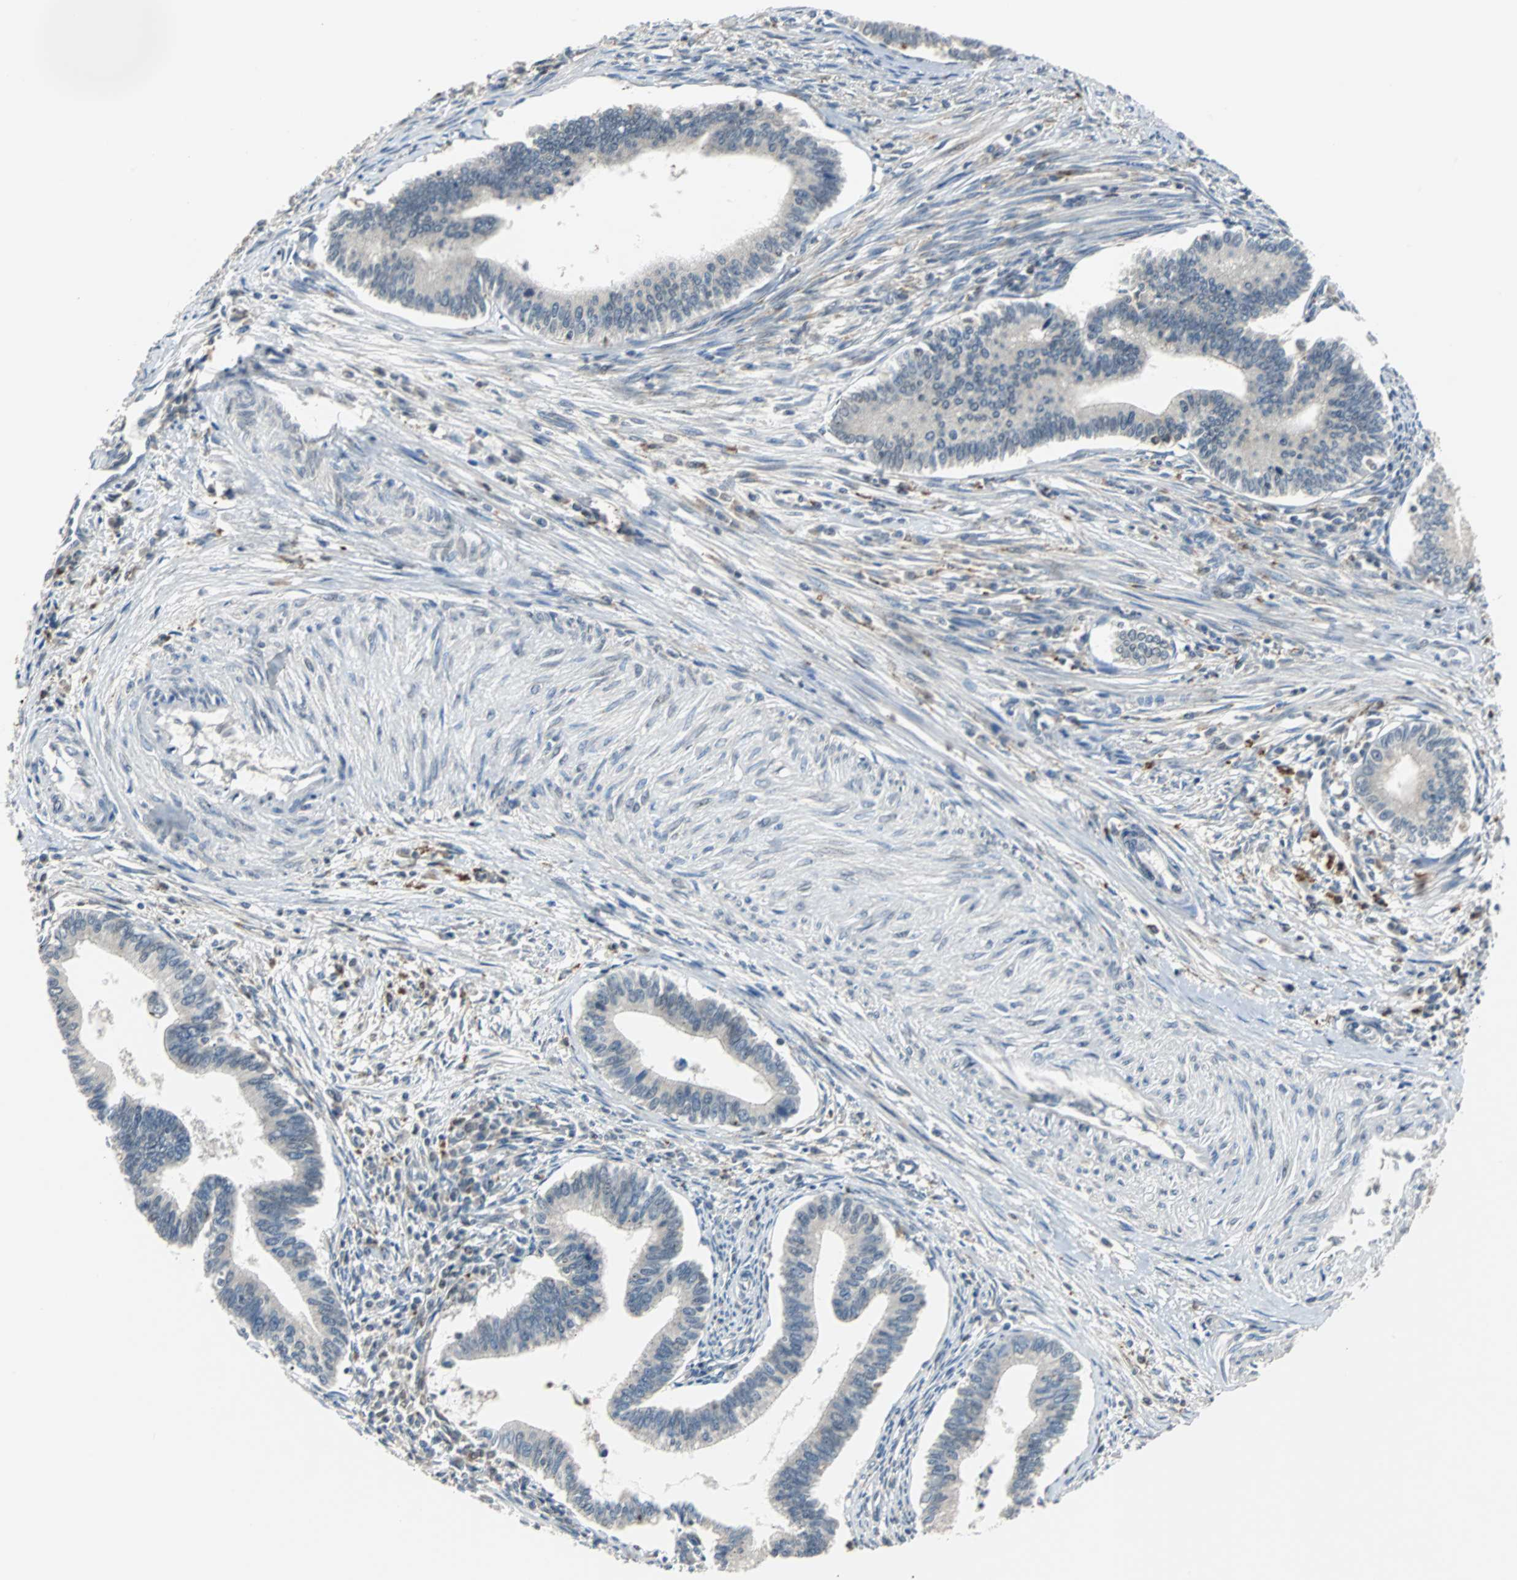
{"staining": {"intensity": "negative", "quantity": "none", "location": "none"}, "tissue": "cervical cancer", "cell_type": "Tumor cells", "image_type": "cancer", "snomed": [{"axis": "morphology", "description": "Adenocarcinoma, NOS"}, {"axis": "topography", "description": "Cervix"}], "caption": "Tumor cells are negative for protein expression in human cervical cancer. The staining is performed using DAB (3,3'-diaminobenzidine) brown chromogen with nuclei counter-stained in using hematoxylin.", "gene": "HLX", "patient": {"sex": "female", "age": 36}}